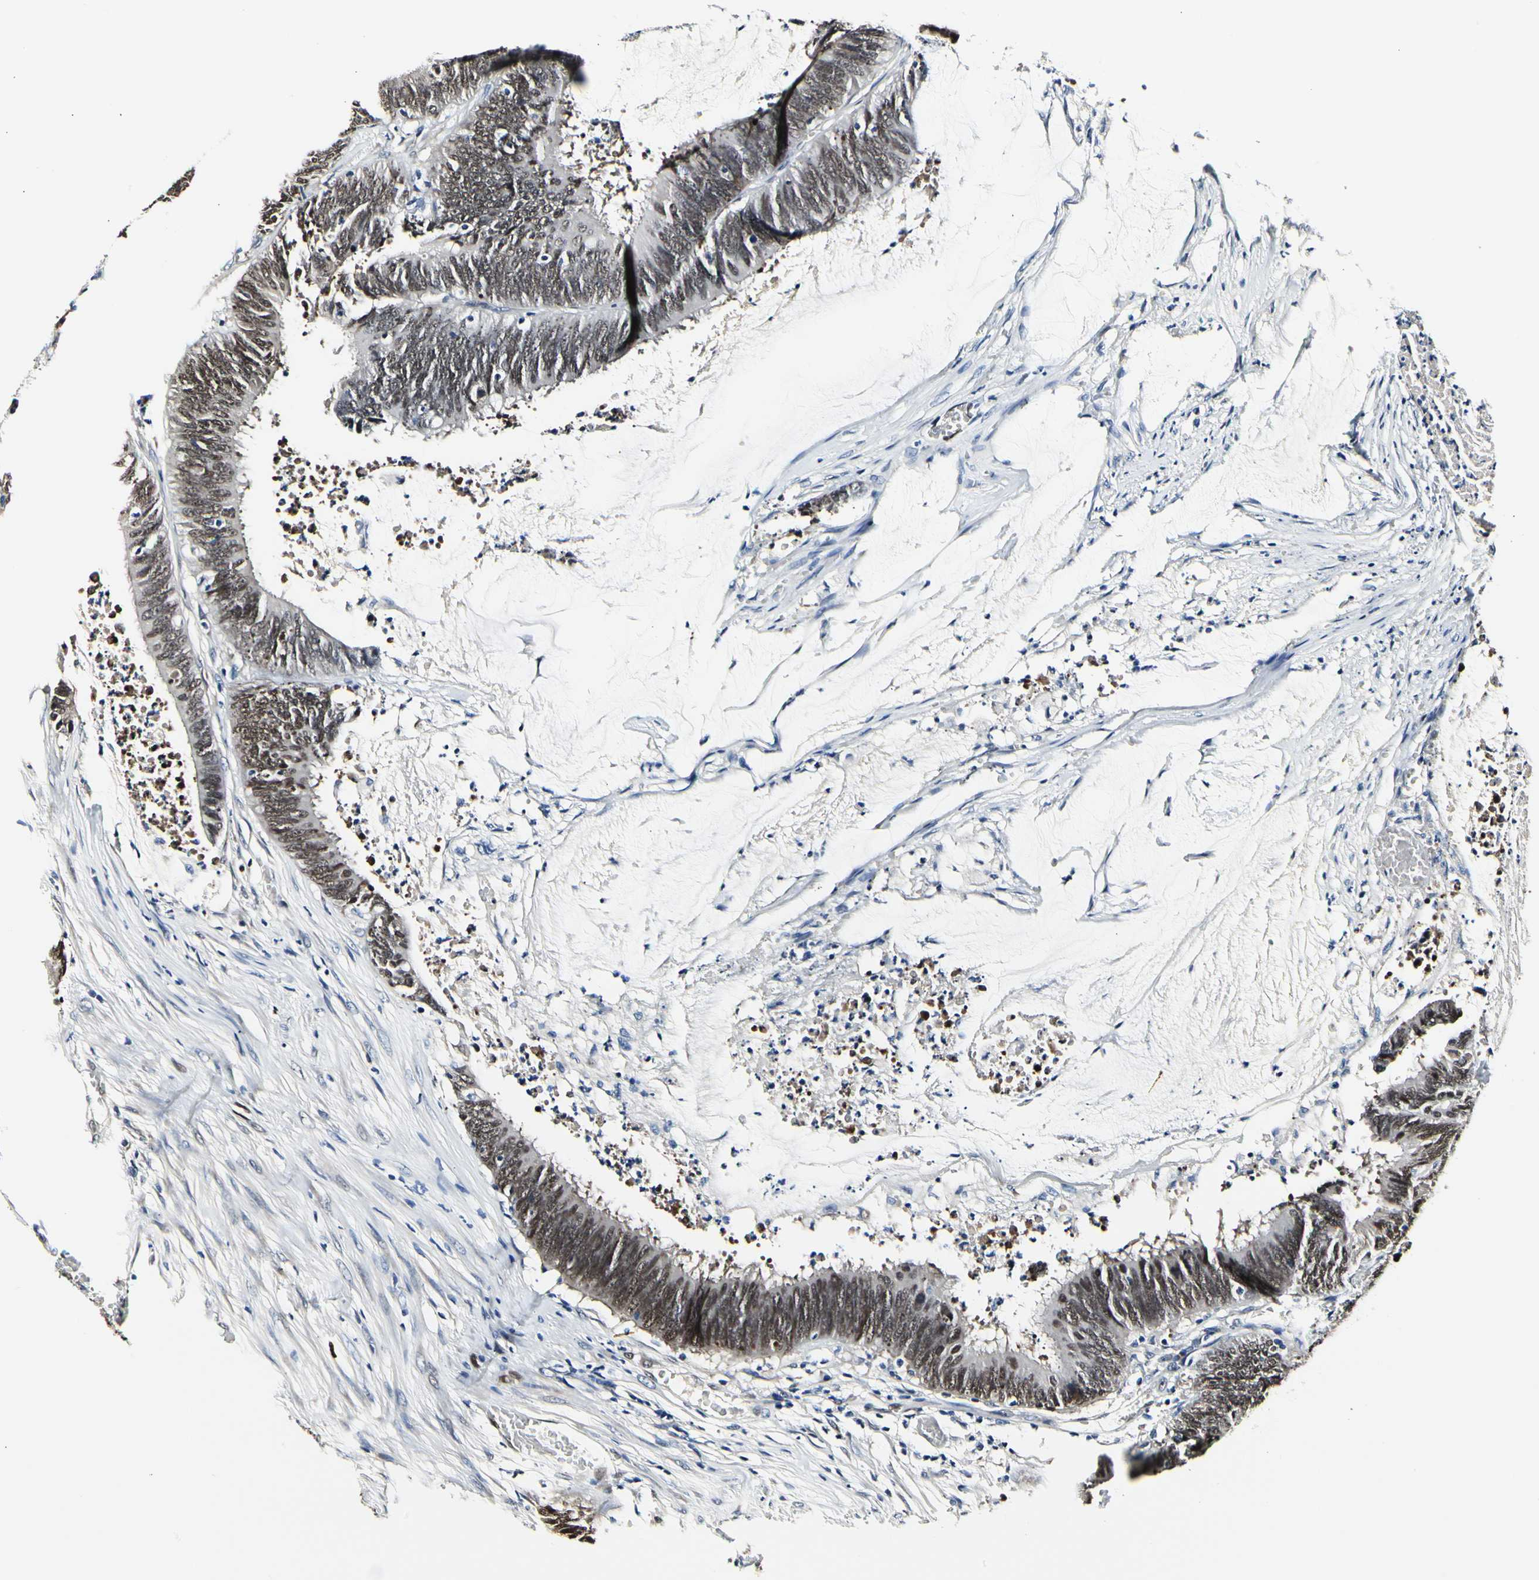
{"staining": {"intensity": "moderate", "quantity": ">75%", "location": "nuclear"}, "tissue": "colorectal cancer", "cell_type": "Tumor cells", "image_type": "cancer", "snomed": [{"axis": "morphology", "description": "Adenocarcinoma, NOS"}, {"axis": "topography", "description": "Rectum"}], "caption": "About >75% of tumor cells in human colorectal cancer reveal moderate nuclear protein positivity as visualized by brown immunohistochemical staining.", "gene": "NFIA", "patient": {"sex": "female", "age": 66}}